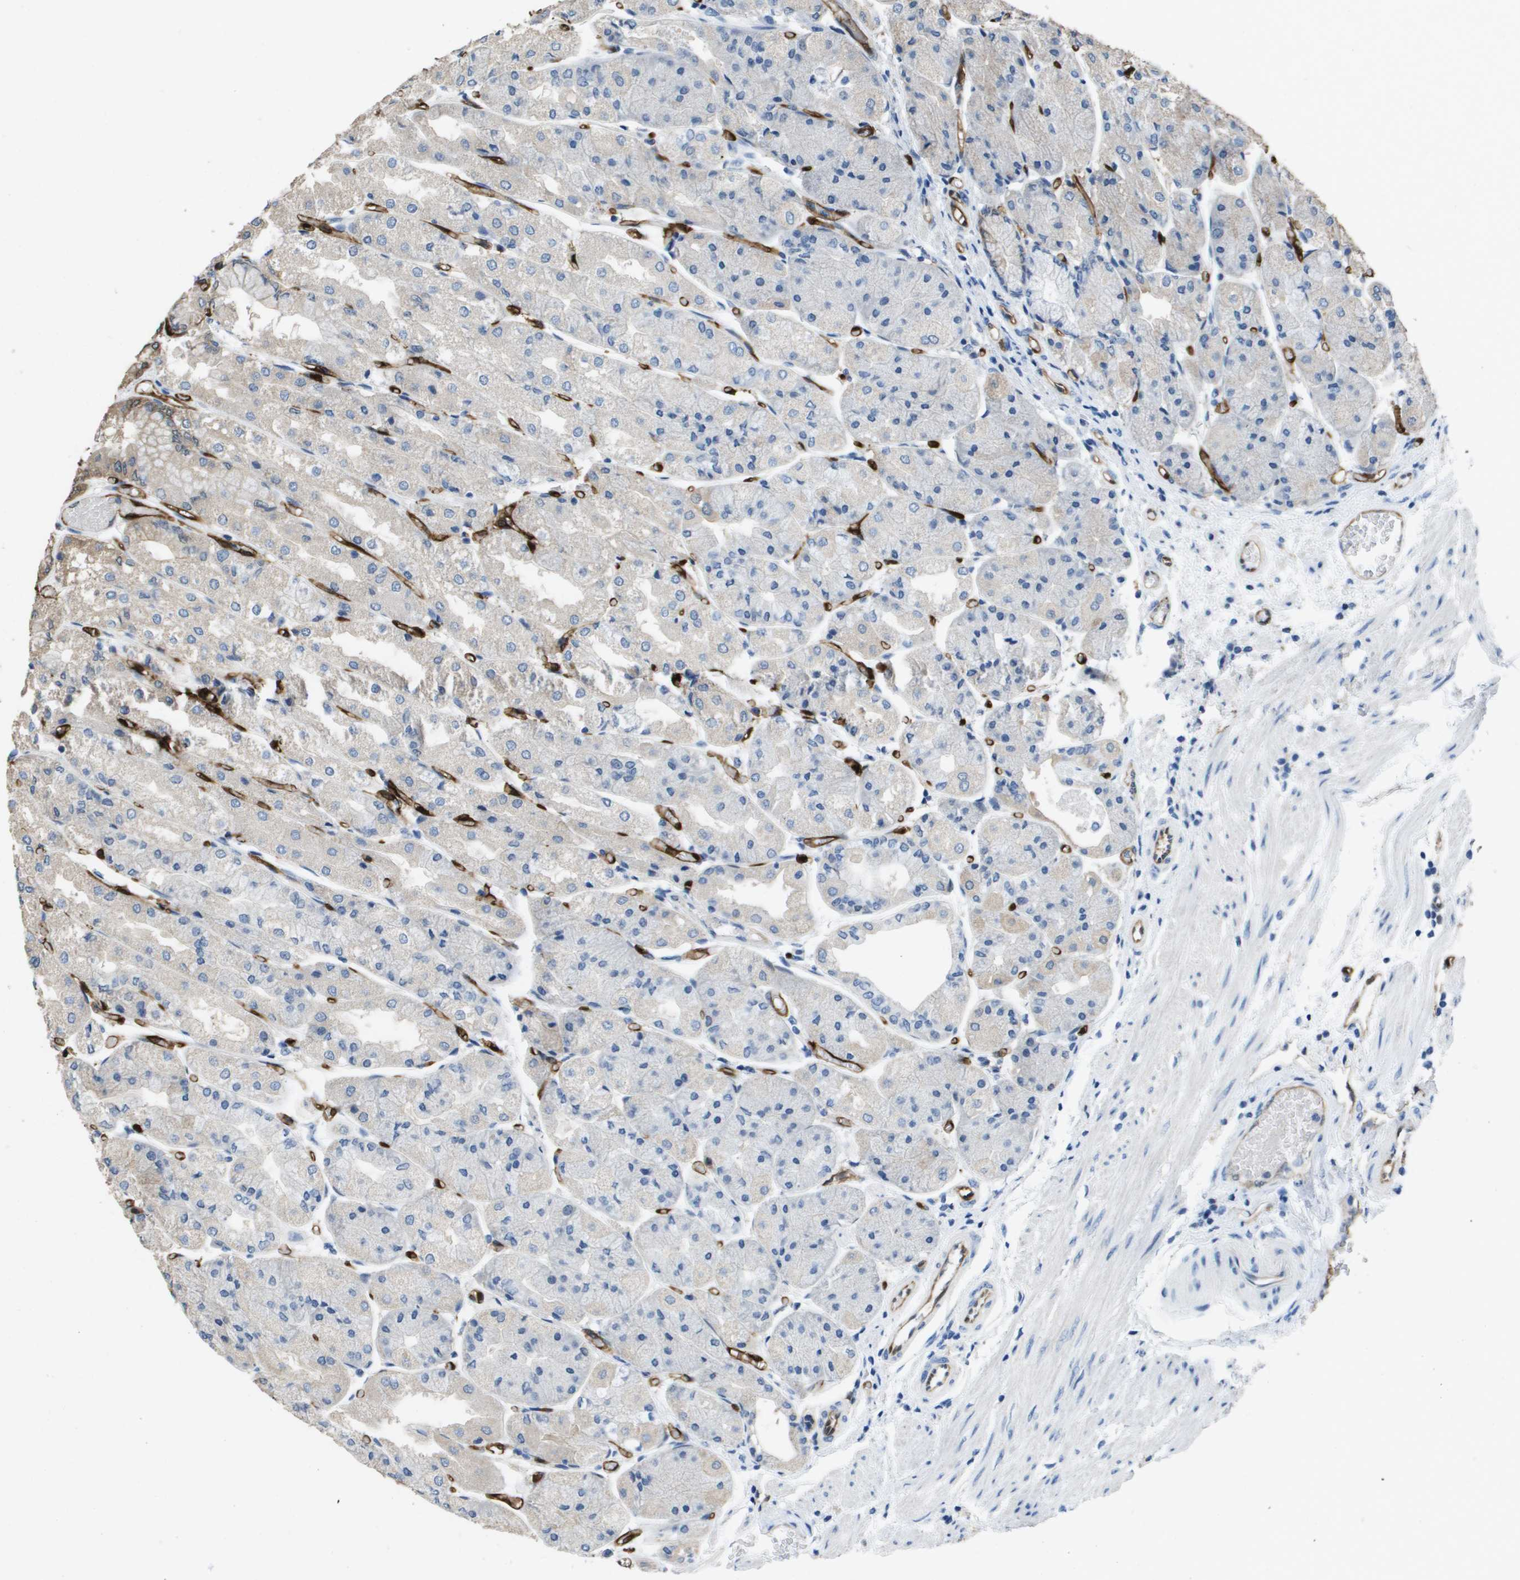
{"staining": {"intensity": "strong", "quantity": "25%-75%", "location": "cytoplasmic/membranous"}, "tissue": "stomach", "cell_type": "Glandular cells", "image_type": "normal", "snomed": [{"axis": "morphology", "description": "Normal tissue, NOS"}, {"axis": "topography", "description": "Stomach, upper"}], "caption": "The image demonstrates immunohistochemical staining of benign stomach. There is strong cytoplasmic/membranous staining is present in about 25%-75% of glandular cells.", "gene": "FABP5", "patient": {"sex": "male", "age": 72}}